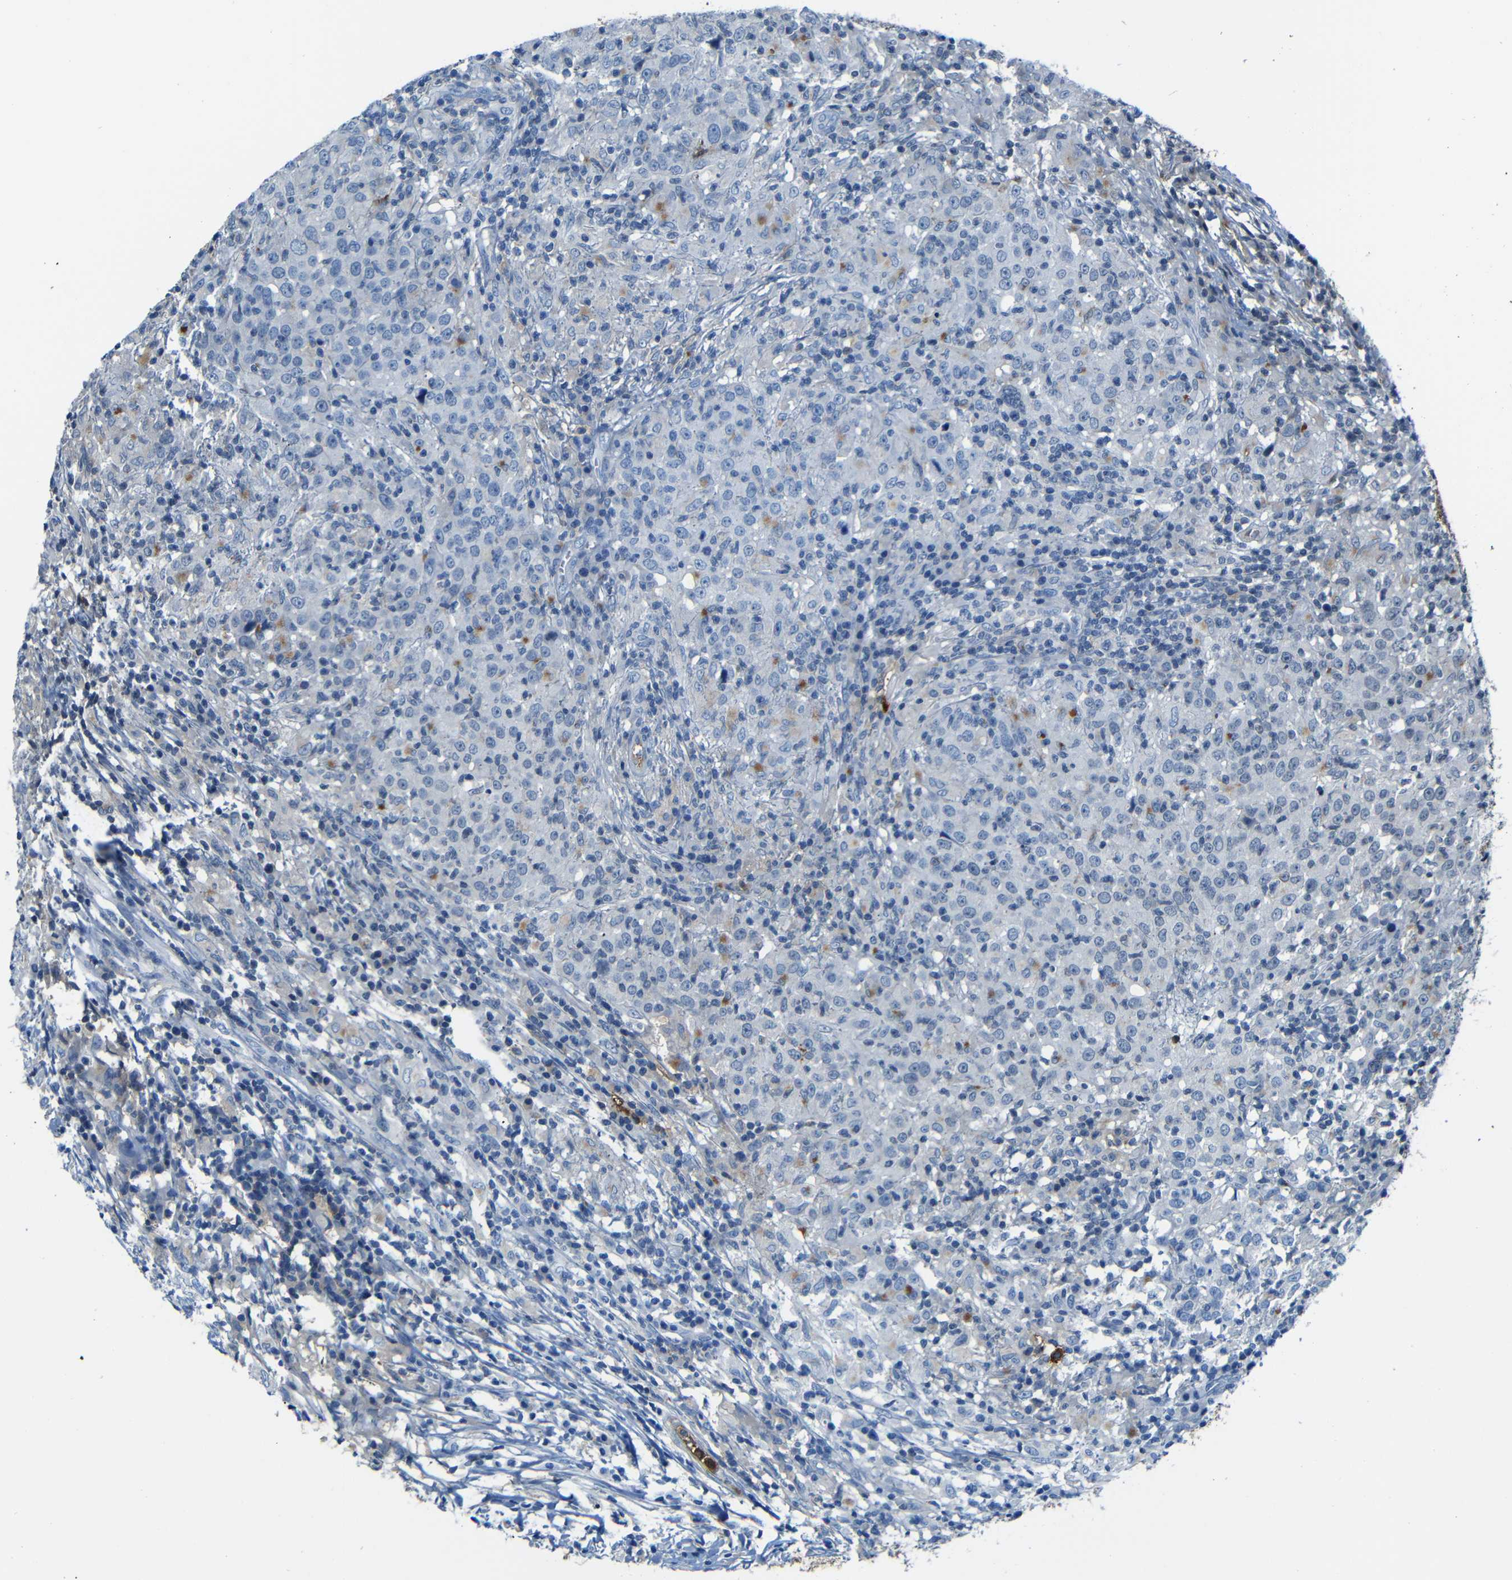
{"staining": {"intensity": "moderate", "quantity": "<25%", "location": "cytoplasmic/membranous"}, "tissue": "head and neck cancer", "cell_type": "Tumor cells", "image_type": "cancer", "snomed": [{"axis": "morphology", "description": "Adenocarcinoma, NOS"}, {"axis": "topography", "description": "Salivary gland"}, {"axis": "topography", "description": "Head-Neck"}], "caption": "Moderate cytoplasmic/membranous expression for a protein is present in about <25% of tumor cells of head and neck adenocarcinoma using immunohistochemistry.", "gene": "SERPINA1", "patient": {"sex": "female", "age": 65}}